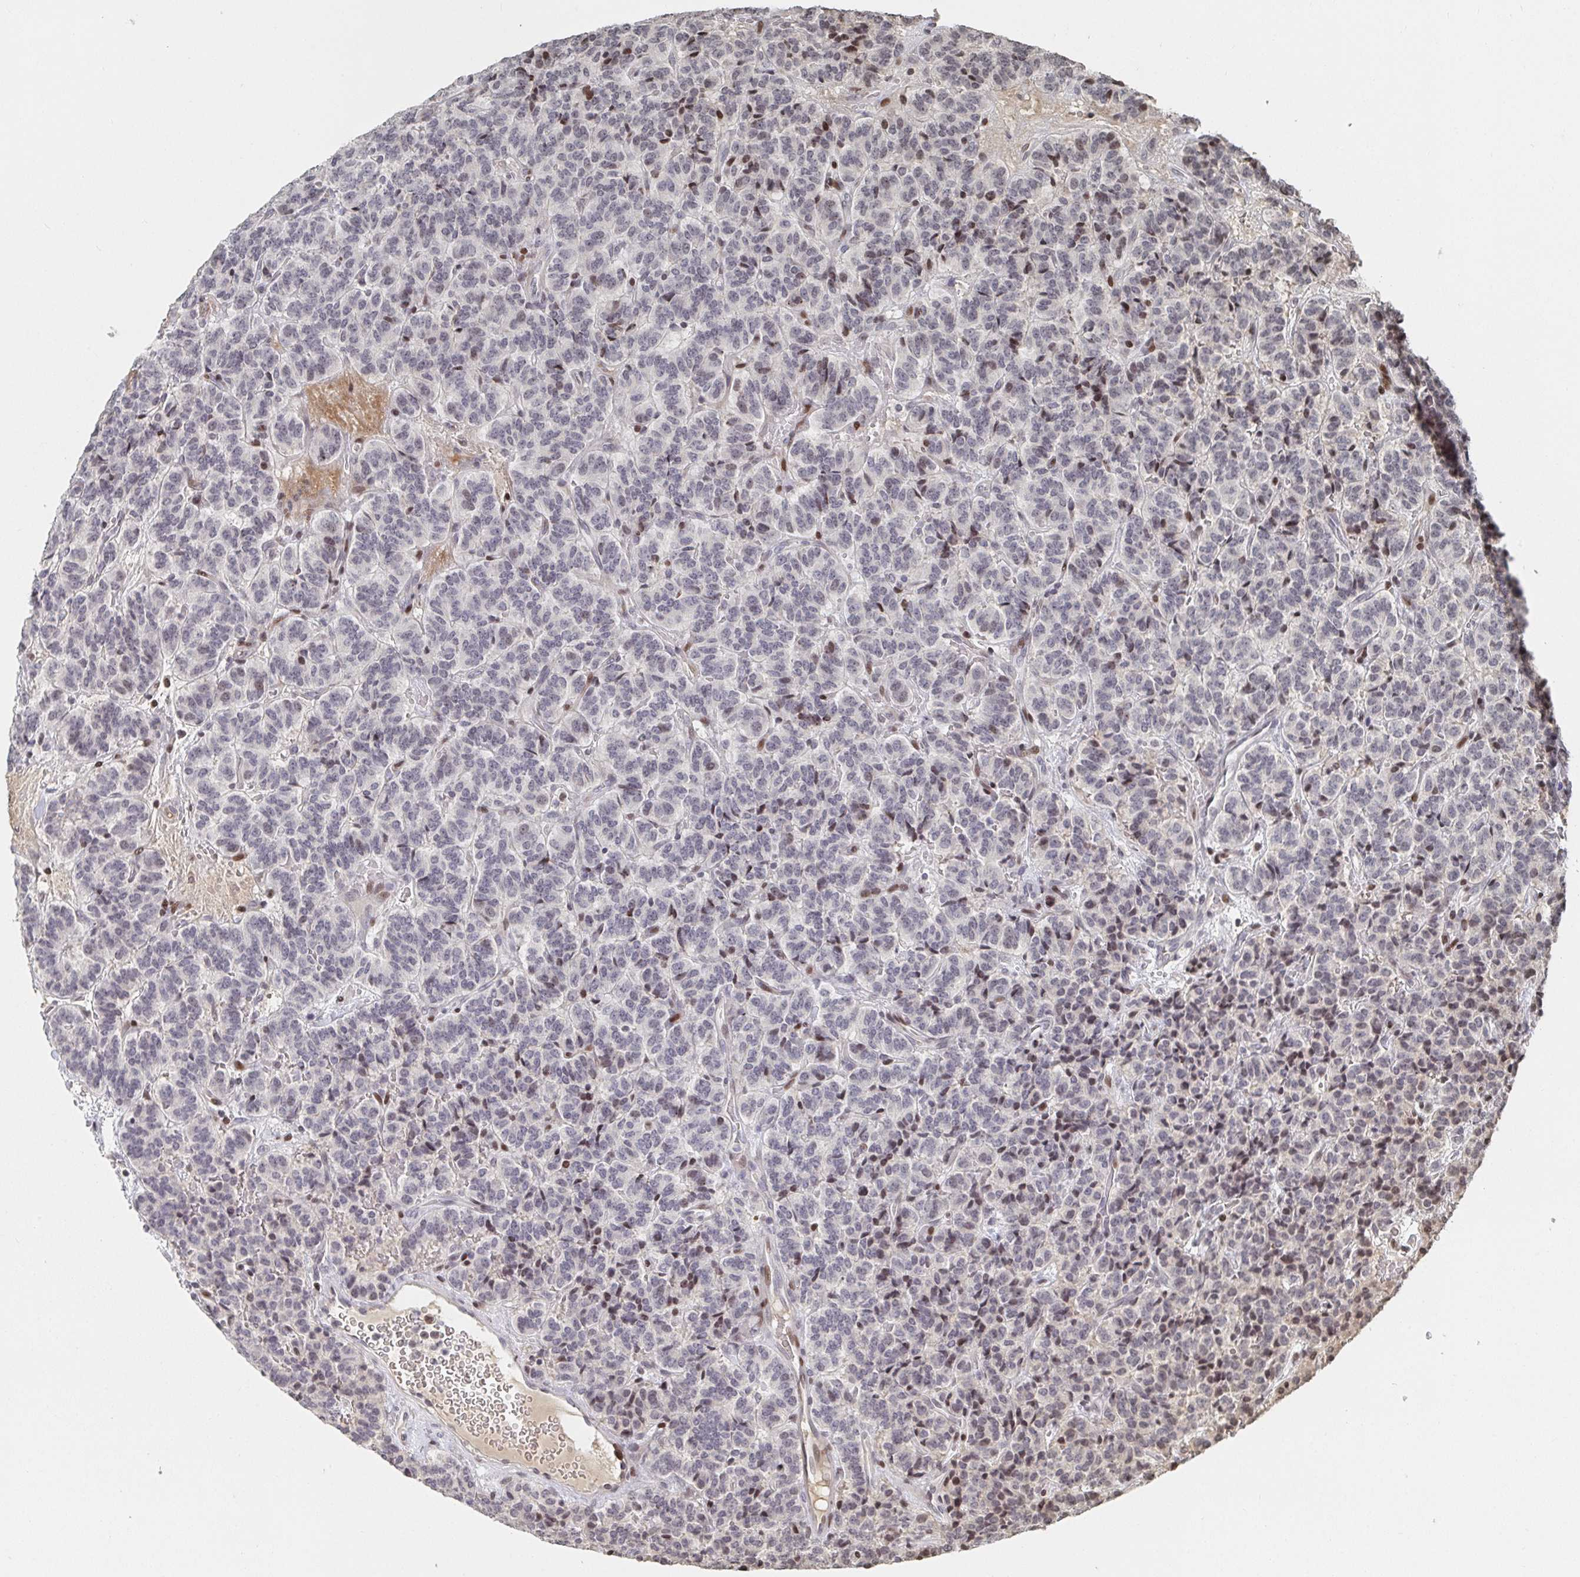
{"staining": {"intensity": "weak", "quantity": "25%-75%", "location": "nuclear"}, "tissue": "carcinoid", "cell_type": "Tumor cells", "image_type": "cancer", "snomed": [{"axis": "morphology", "description": "Carcinoid, malignant, NOS"}, {"axis": "topography", "description": "Pancreas"}], "caption": "A brown stain labels weak nuclear expression of a protein in malignant carcinoid tumor cells.", "gene": "ZDHHC12", "patient": {"sex": "male", "age": 36}}